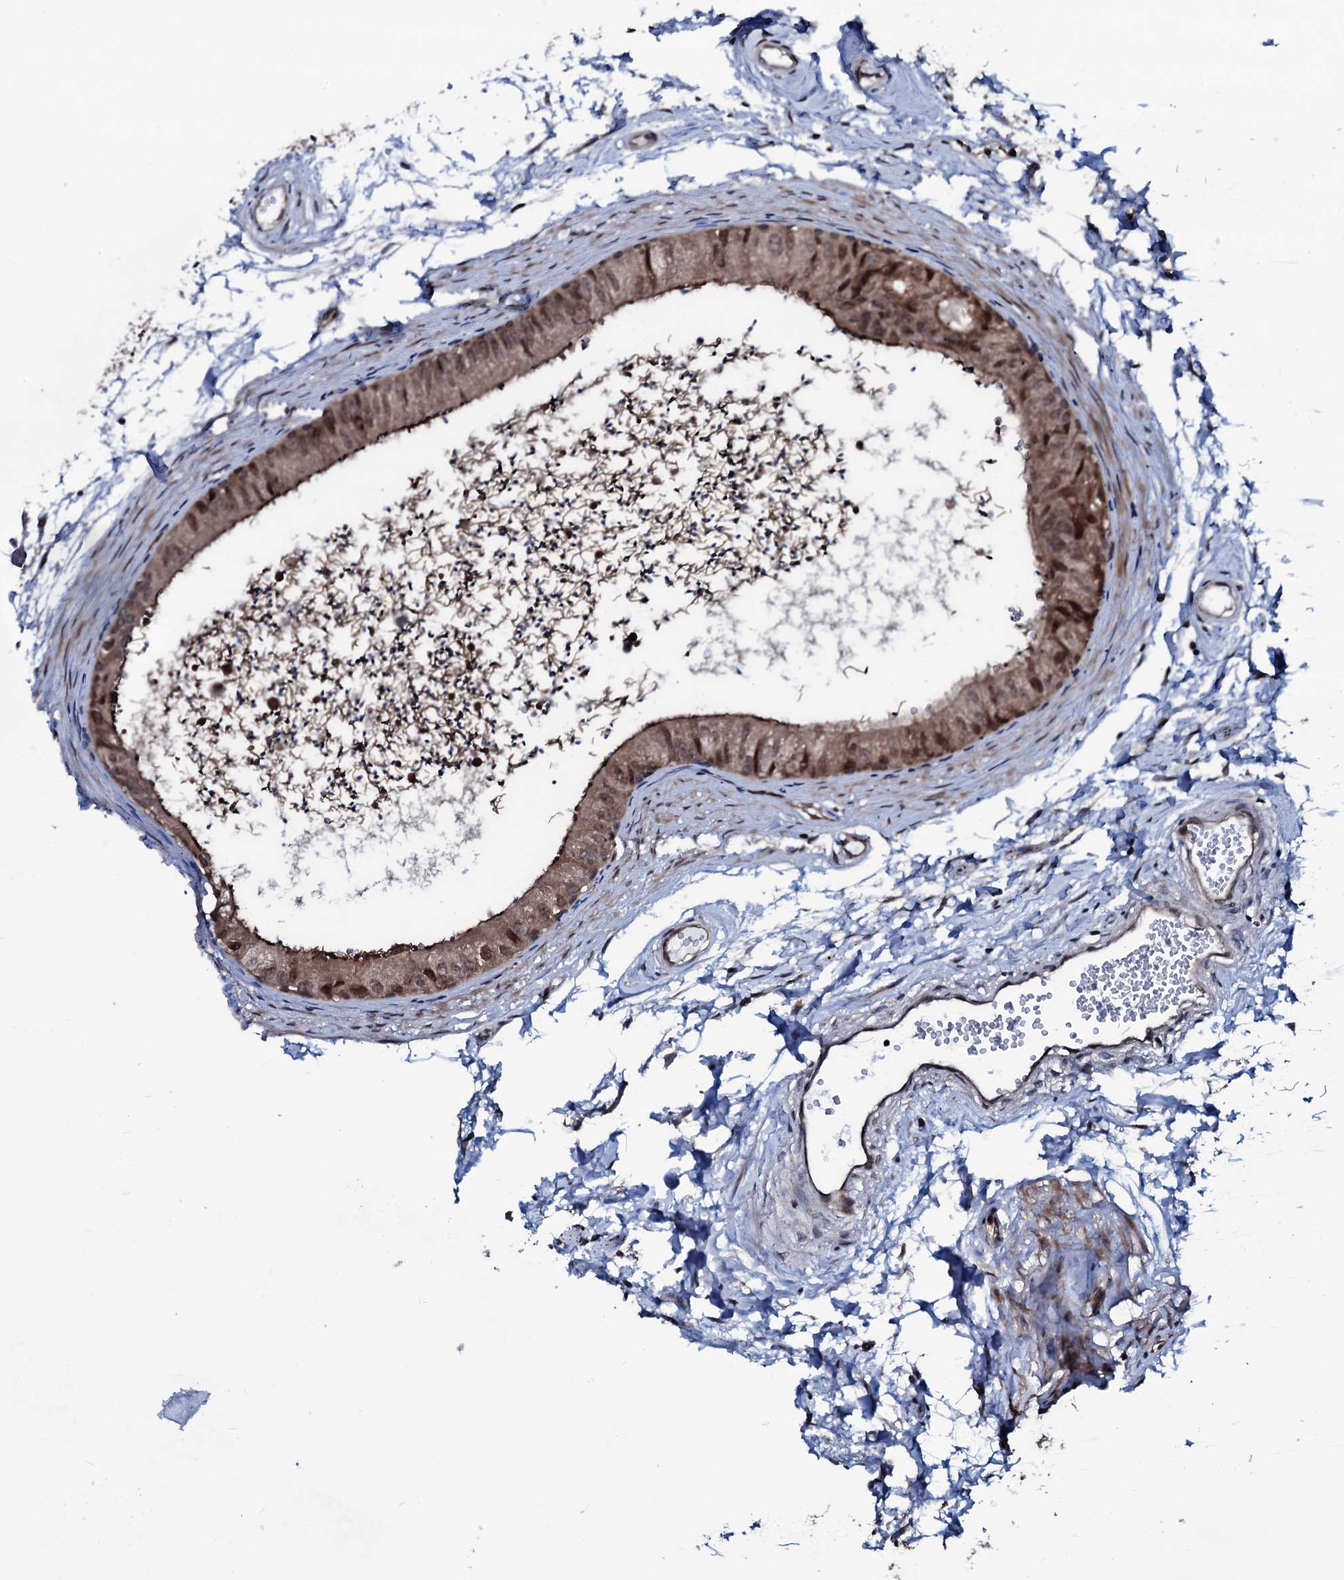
{"staining": {"intensity": "moderate", "quantity": ">75%", "location": "cytoplasmic/membranous,nuclear"}, "tissue": "epididymis", "cell_type": "Glandular cells", "image_type": "normal", "snomed": [{"axis": "morphology", "description": "Normal tissue, NOS"}, {"axis": "topography", "description": "Epididymis"}], "caption": "Immunohistochemistry (DAB) staining of benign human epididymis shows moderate cytoplasmic/membranous,nuclear protein expression in about >75% of glandular cells. Using DAB (brown) and hematoxylin (blue) stains, captured at high magnification using brightfield microscopy.", "gene": "OGFOD2", "patient": {"sex": "male", "age": 56}}